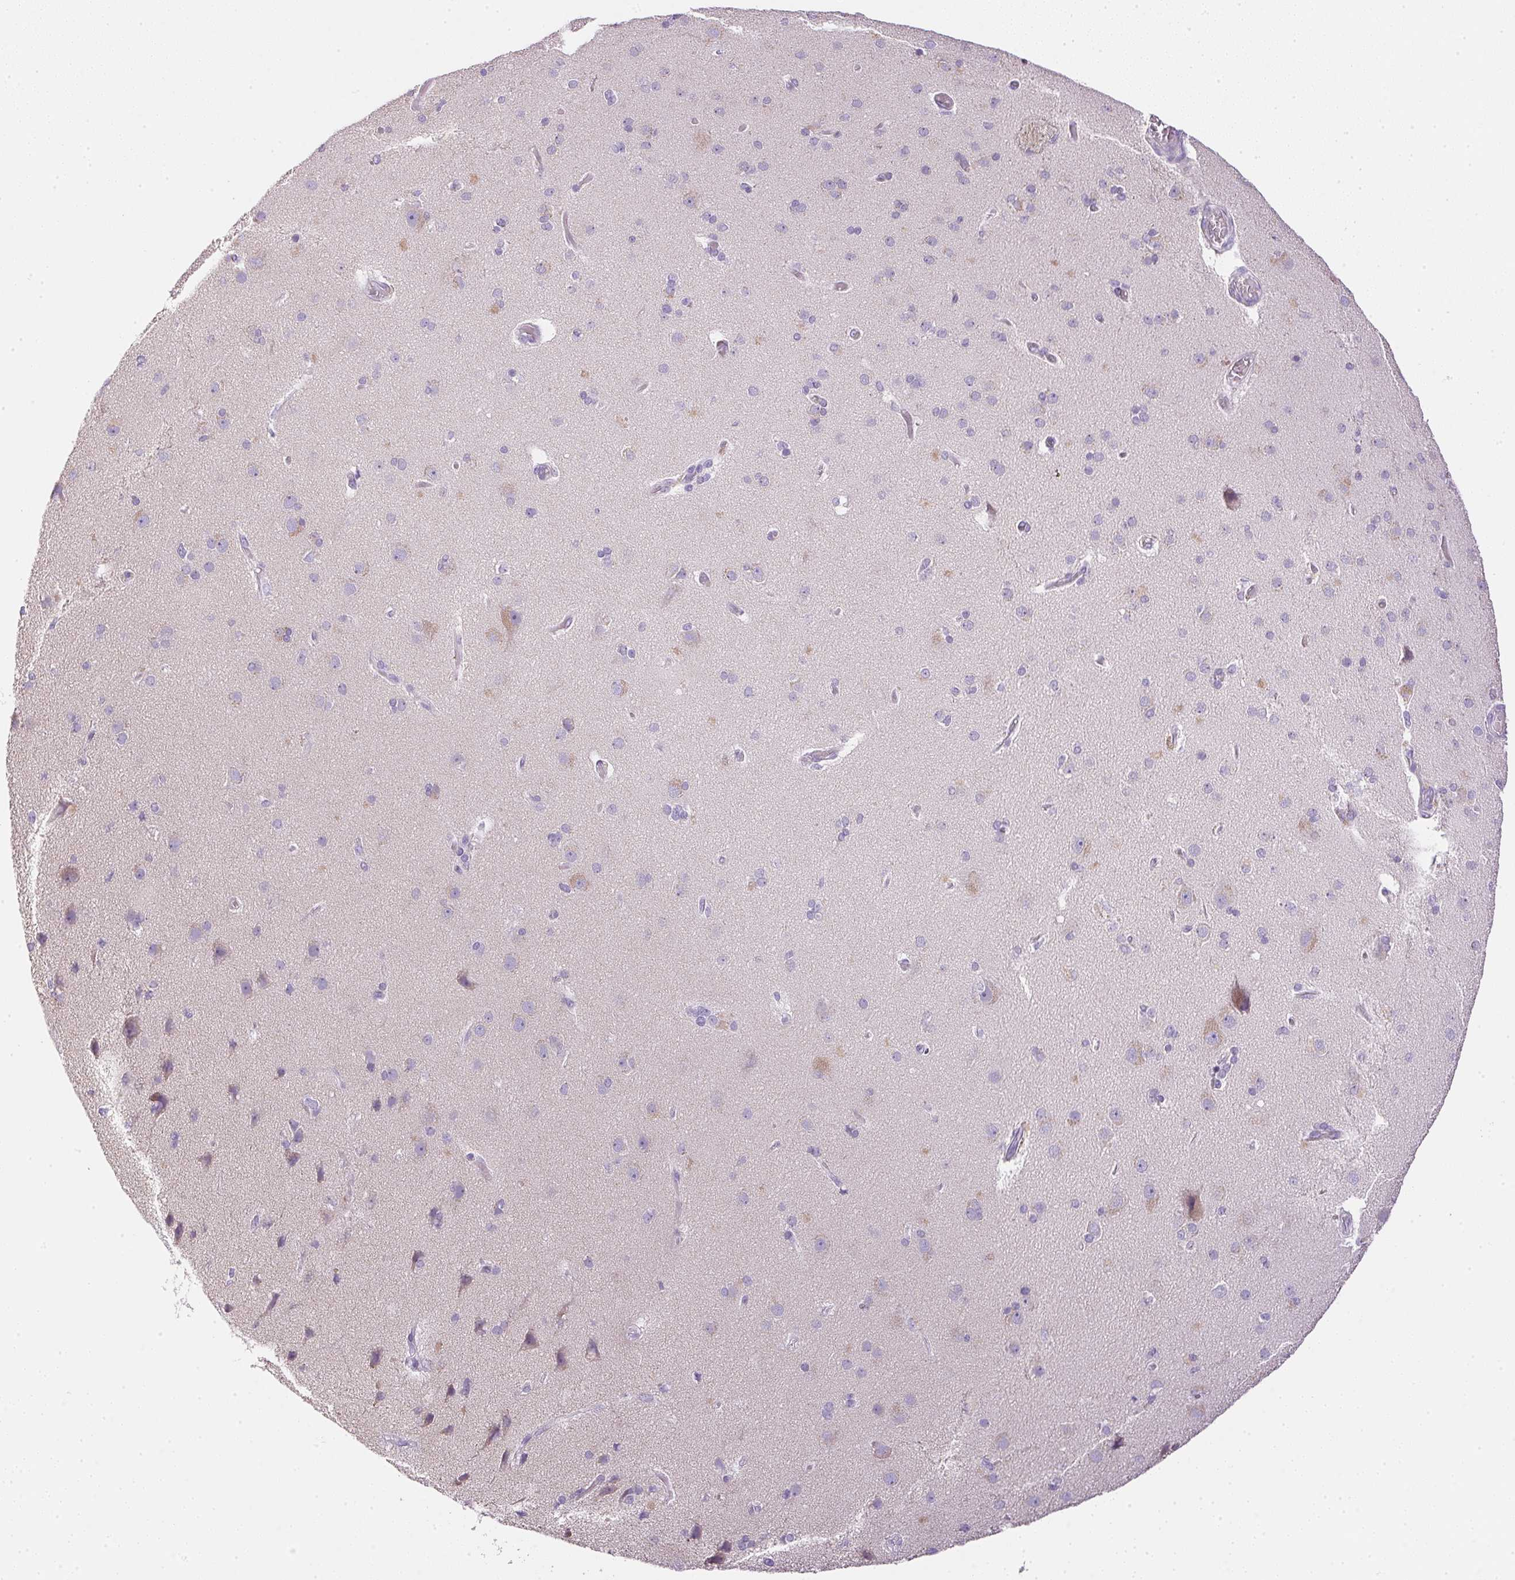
{"staining": {"intensity": "negative", "quantity": "none", "location": "none"}, "tissue": "cerebral cortex", "cell_type": "Endothelial cells", "image_type": "normal", "snomed": [{"axis": "morphology", "description": "Normal tissue, NOS"}, {"axis": "morphology", "description": "Glioma, malignant, High grade"}, {"axis": "topography", "description": "Cerebral cortex"}], "caption": "High power microscopy image of an immunohistochemistry (IHC) photomicrograph of benign cerebral cortex, revealing no significant positivity in endothelial cells.", "gene": "CTRL", "patient": {"sex": "male", "age": 71}}